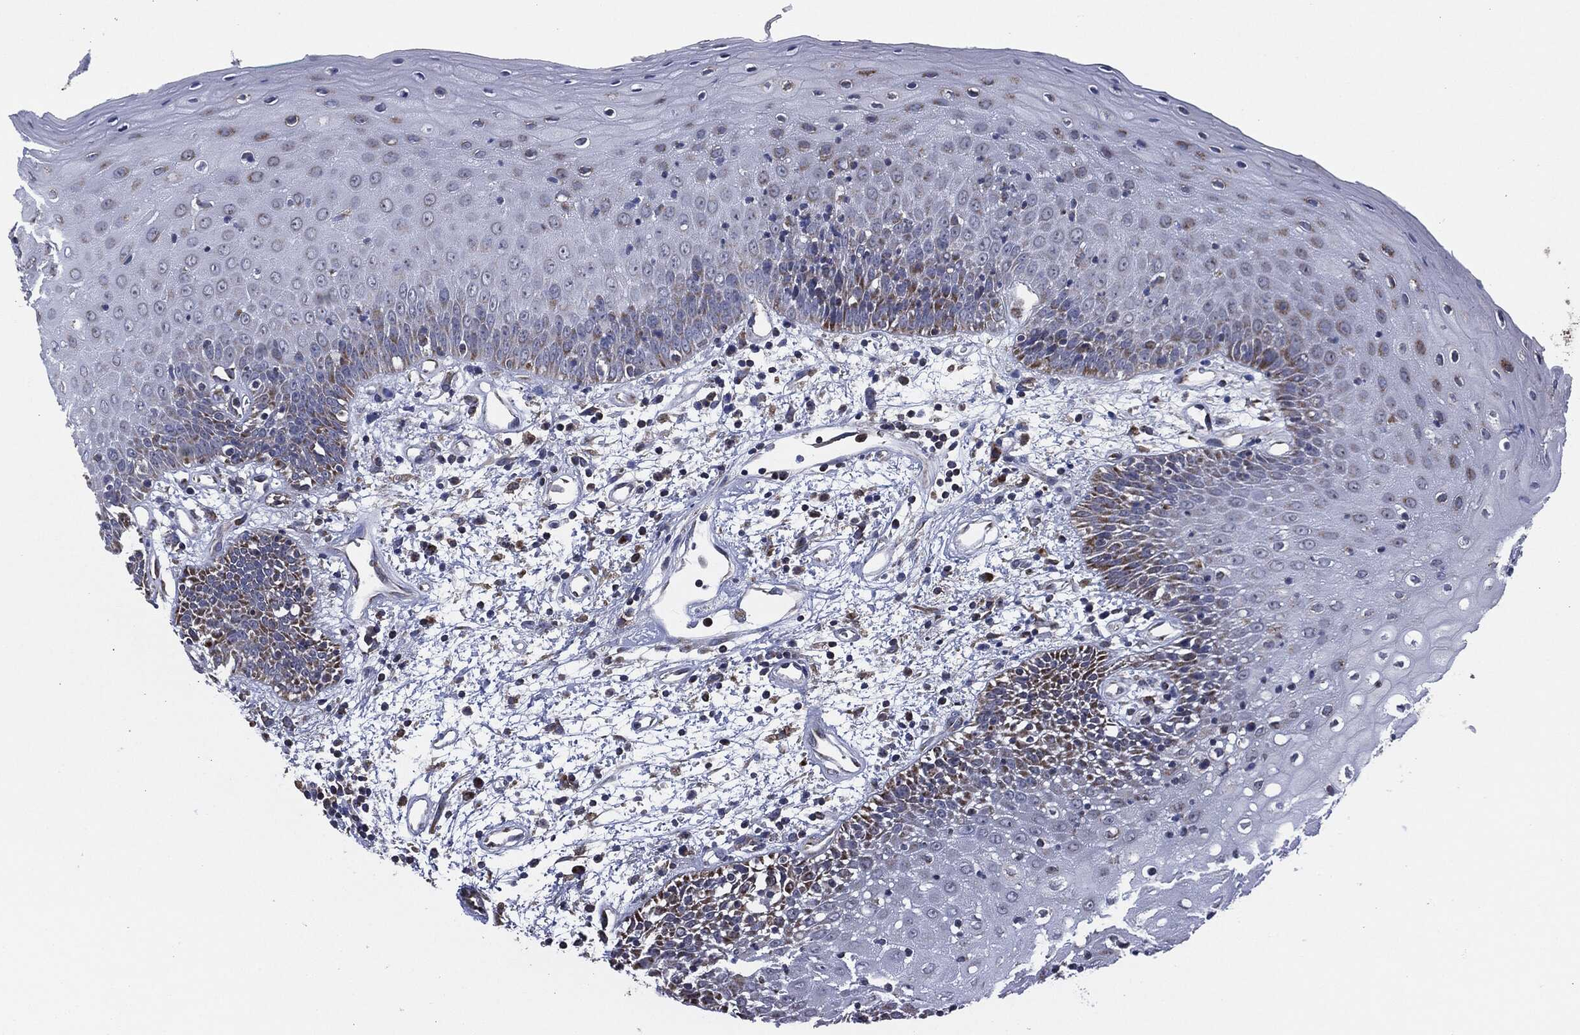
{"staining": {"intensity": "negative", "quantity": "none", "location": "none"}, "tissue": "oral mucosa", "cell_type": "Squamous epithelial cells", "image_type": "normal", "snomed": [{"axis": "morphology", "description": "Normal tissue, NOS"}, {"axis": "morphology", "description": "Squamous cell carcinoma, NOS"}, {"axis": "topography", "description": "Skeletal muscle"}, {"axis": "topography", "description": "Oral tissue"}, {"axis": "topography", "description": "Head-Neck"}], "caption": "Immunohistochemistry (IHC) of benign human oral mucosa displays no expression in squamous epithelial cells.", "gene": "NDUFV2", "patient": {"sex": "female", "age": 84}}